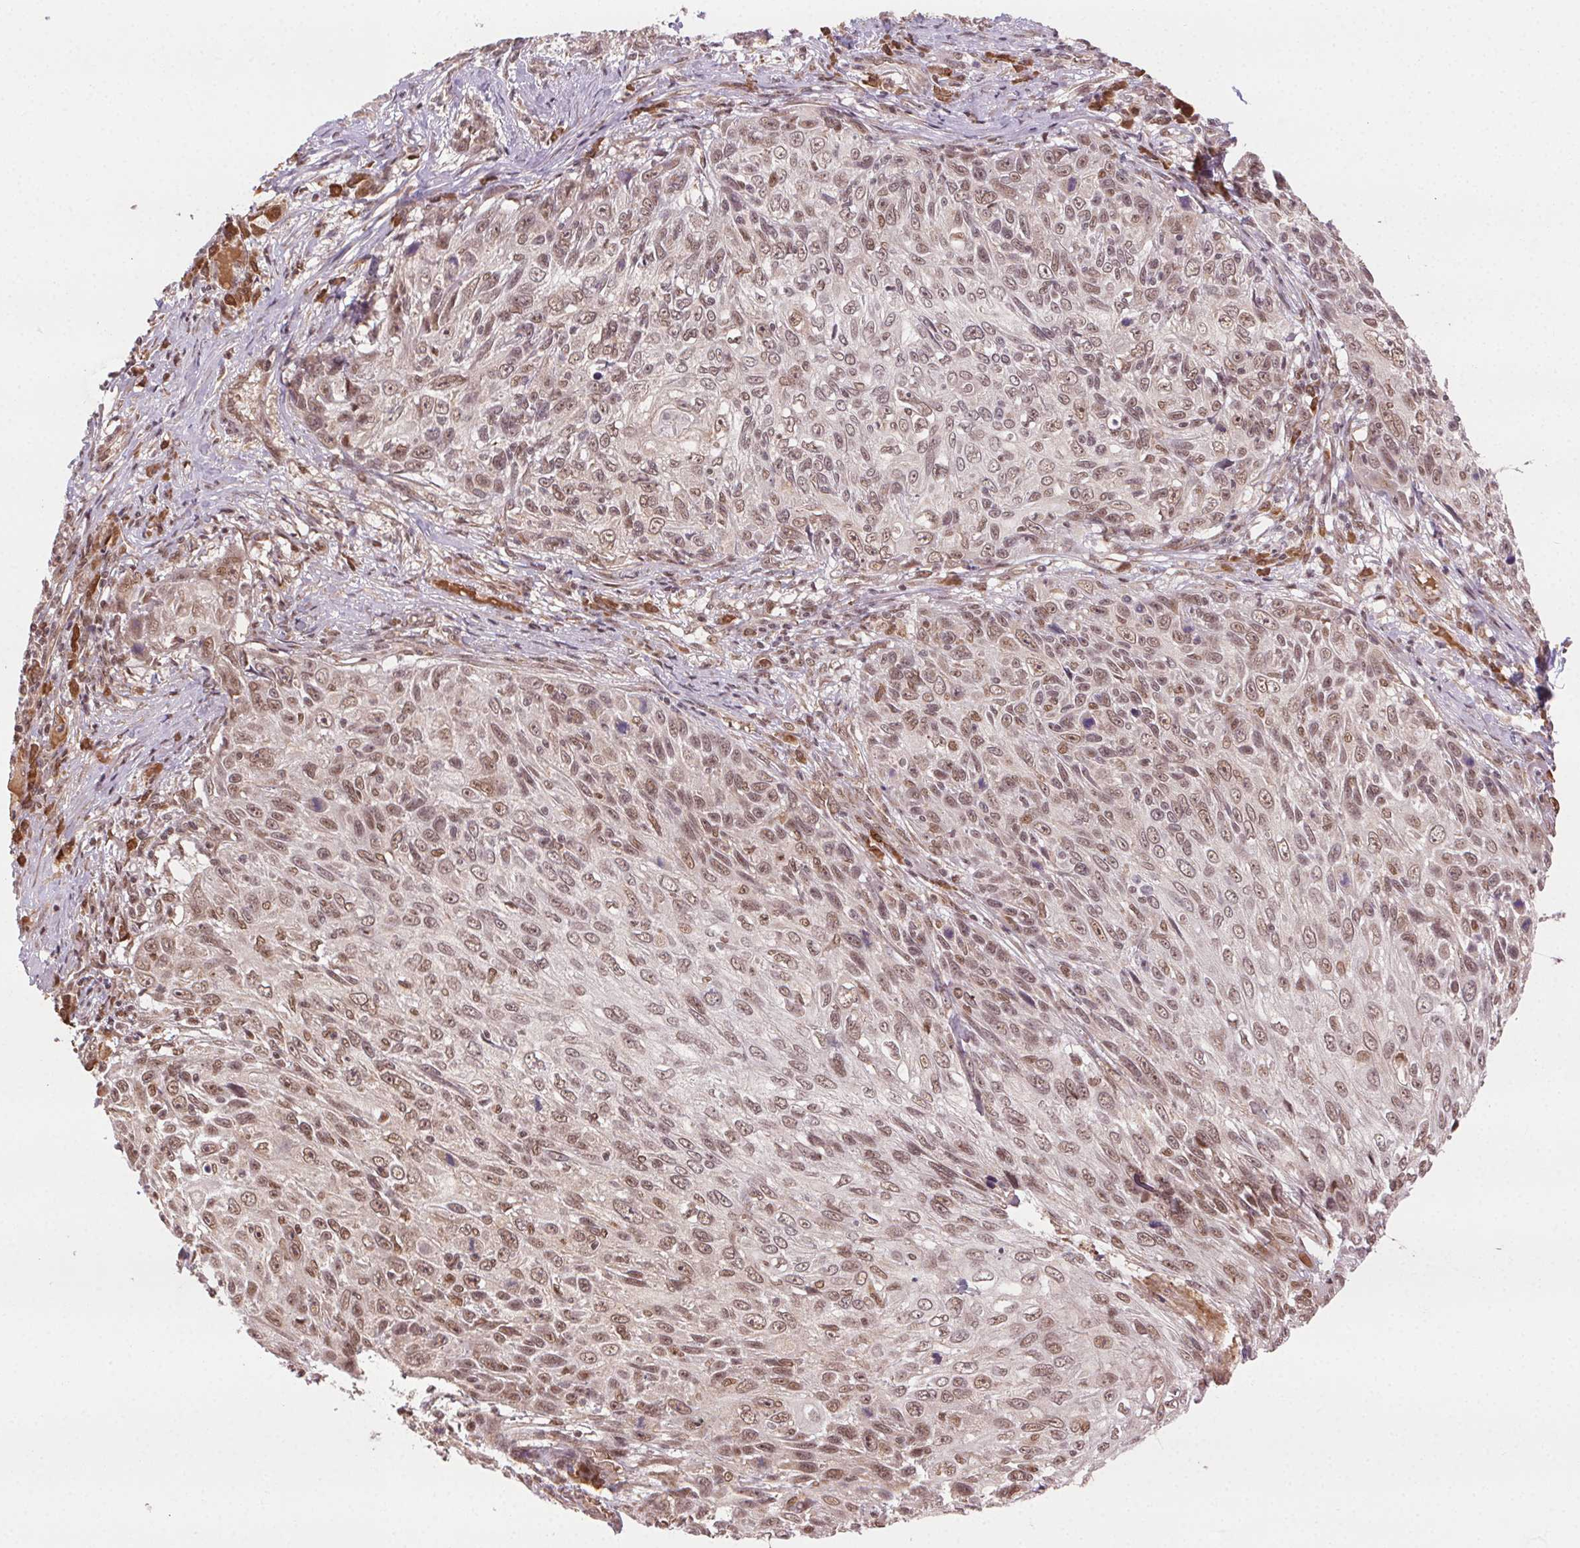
{"staining": {"intensity": "moderate", "quantity": ">75%", "location": "nuclear"}, "tissue": "skin cancer", "cell_type": "Tumor cells", "image_type": "cancer", "snomed": [{"axis": "morphology", "description": "Squamous cell carcinoma, NOS"}, {"axis": "topography", "description": "Skin"}], "caption": "Immunohistochemistry of skin cancer (squamous cell carcinoma) displays medium levels of moderate nuclear expression in about >75% of tumor cells.", "gene": "TREML4", "patient": {"sex": "male", "age": 92}}